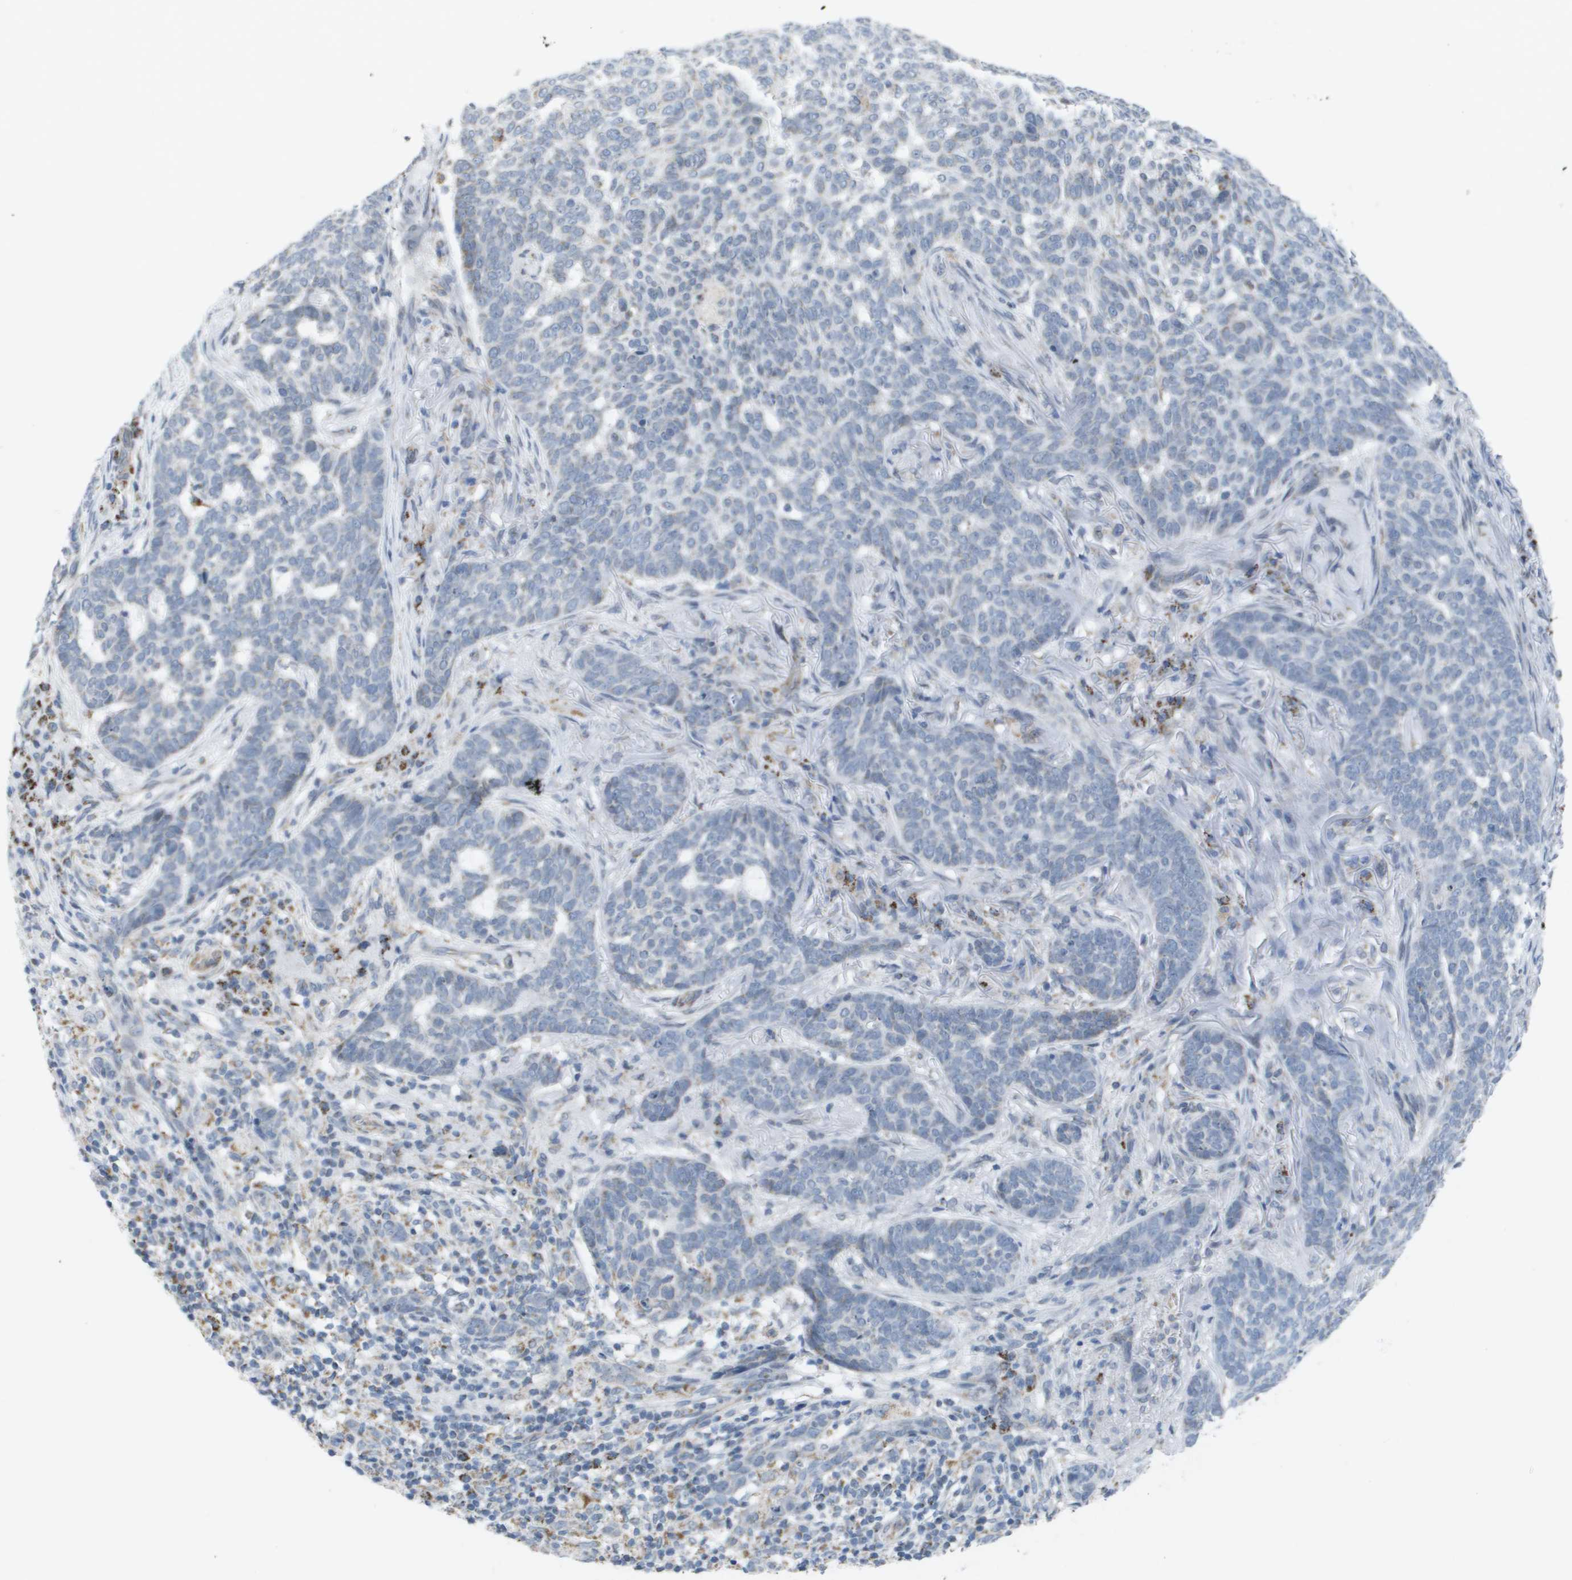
{"staining": {"intensity": "moderate", "quantity": "<25%", "location": "cytoplasmic/membranous"}, "tissue": "skin cancer", "cell_type": "Tumor cells", "image_type": "cancer", "snomed": [{"axis": "morphology", "description": "Basal cell carcinoma"}, {"axis": "topography", "description": "Skin"}], "caption": "The micrograph shows staining of basal cell carcinoma (skin), revealing moderate cytoplasmic/membranous protein staining (brown color) within tumor cells. The staining was performed using DAB, with brown indicating positive protein expression. Nuclei are stained blue with hematoxylin.", "gene": "TMEM223", "patient": {"sex": "male", "age": 85}}